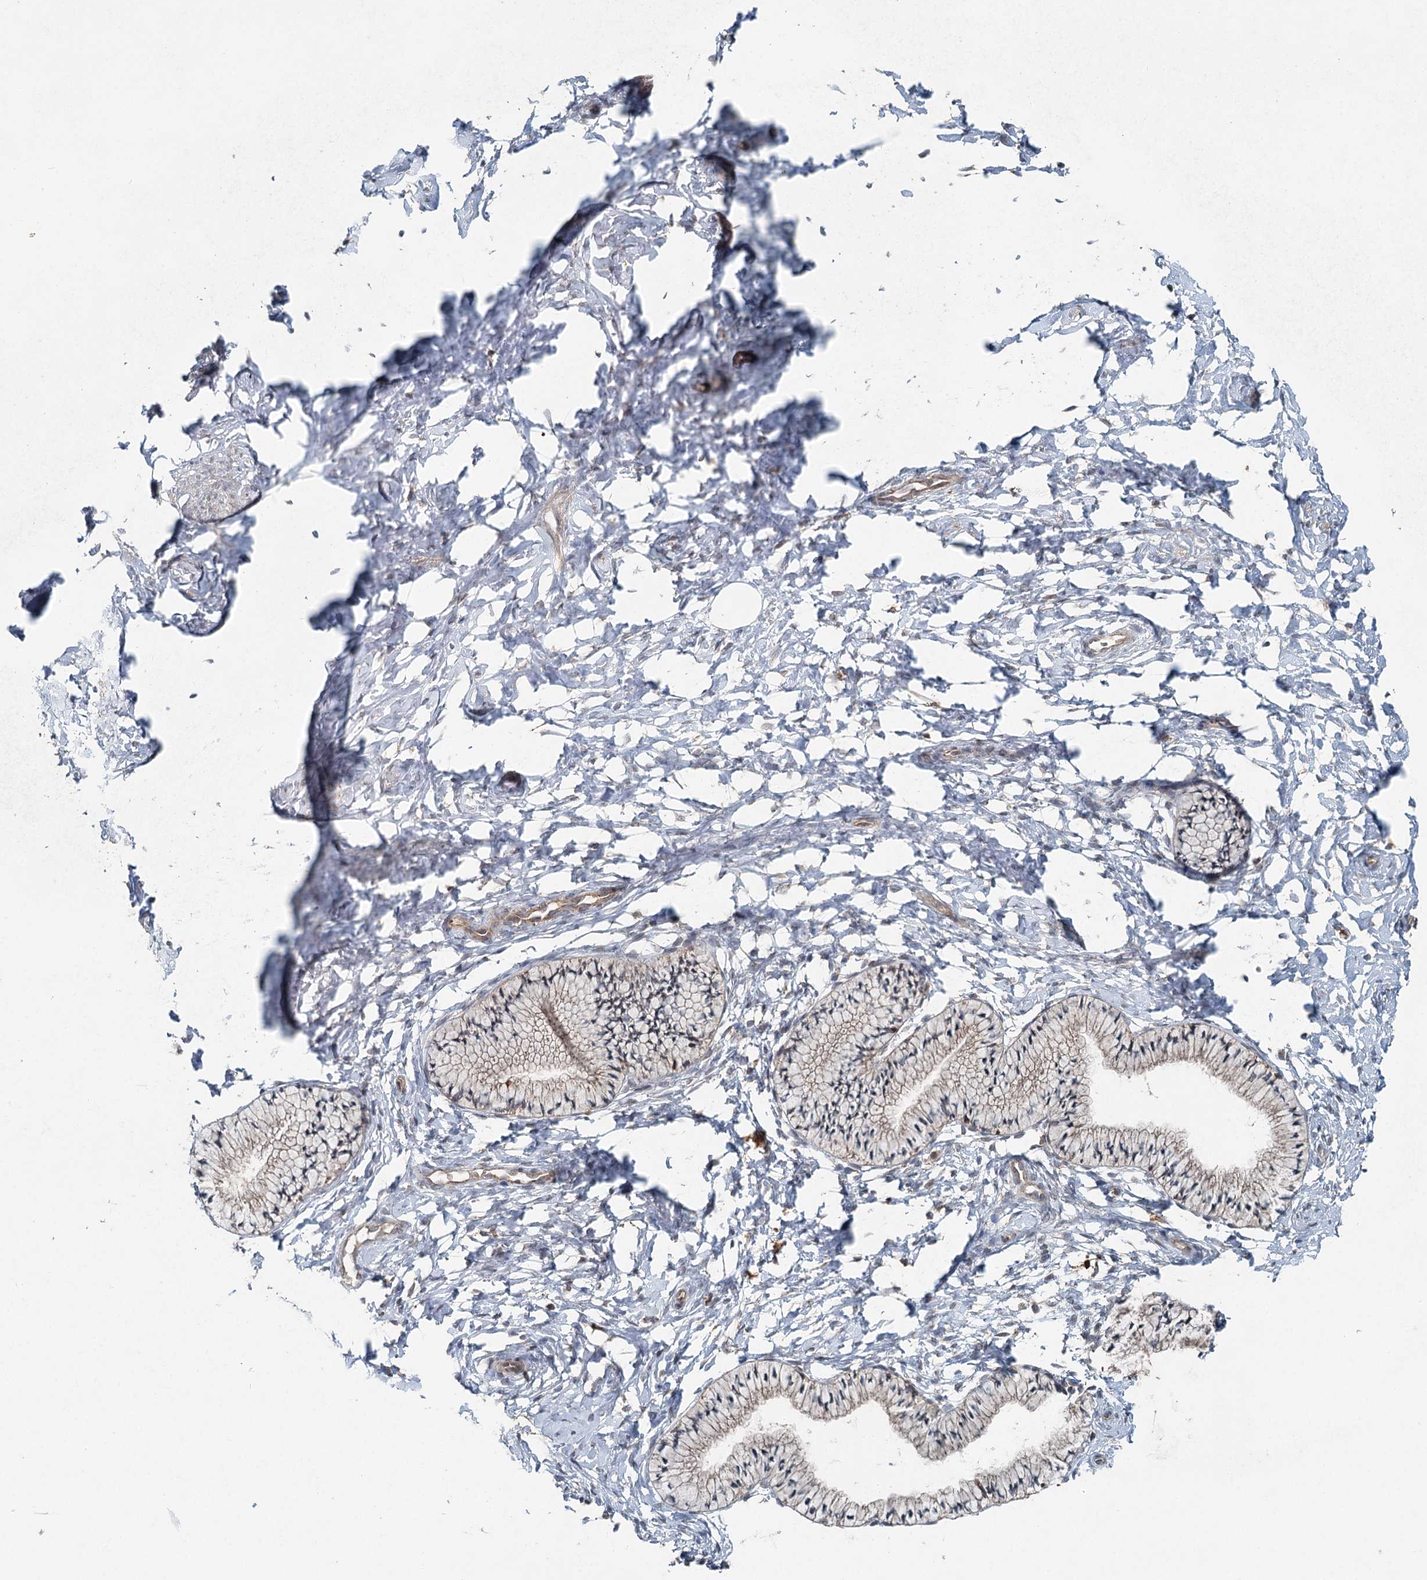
{"staining": {"intensity": "weak", "quantity": "25%-75%", "location": "cytoplasmic/membranous"}, "tissue": "cervix", "cell_type": "Glandular cells", "image_type": "normal", "snomed": [{"axis": "morphology", "description": "Normal tissue, NOS"}, {"axis": "topography", "description": "Cervix"}], "caption": "Glandular cells show low levels of weak cytoplasmic/membranous staining in about 25%-75% of cells in benign human cervix.", "gene": "SKIC3", "patient": {"sex": "female", "age": 33}}